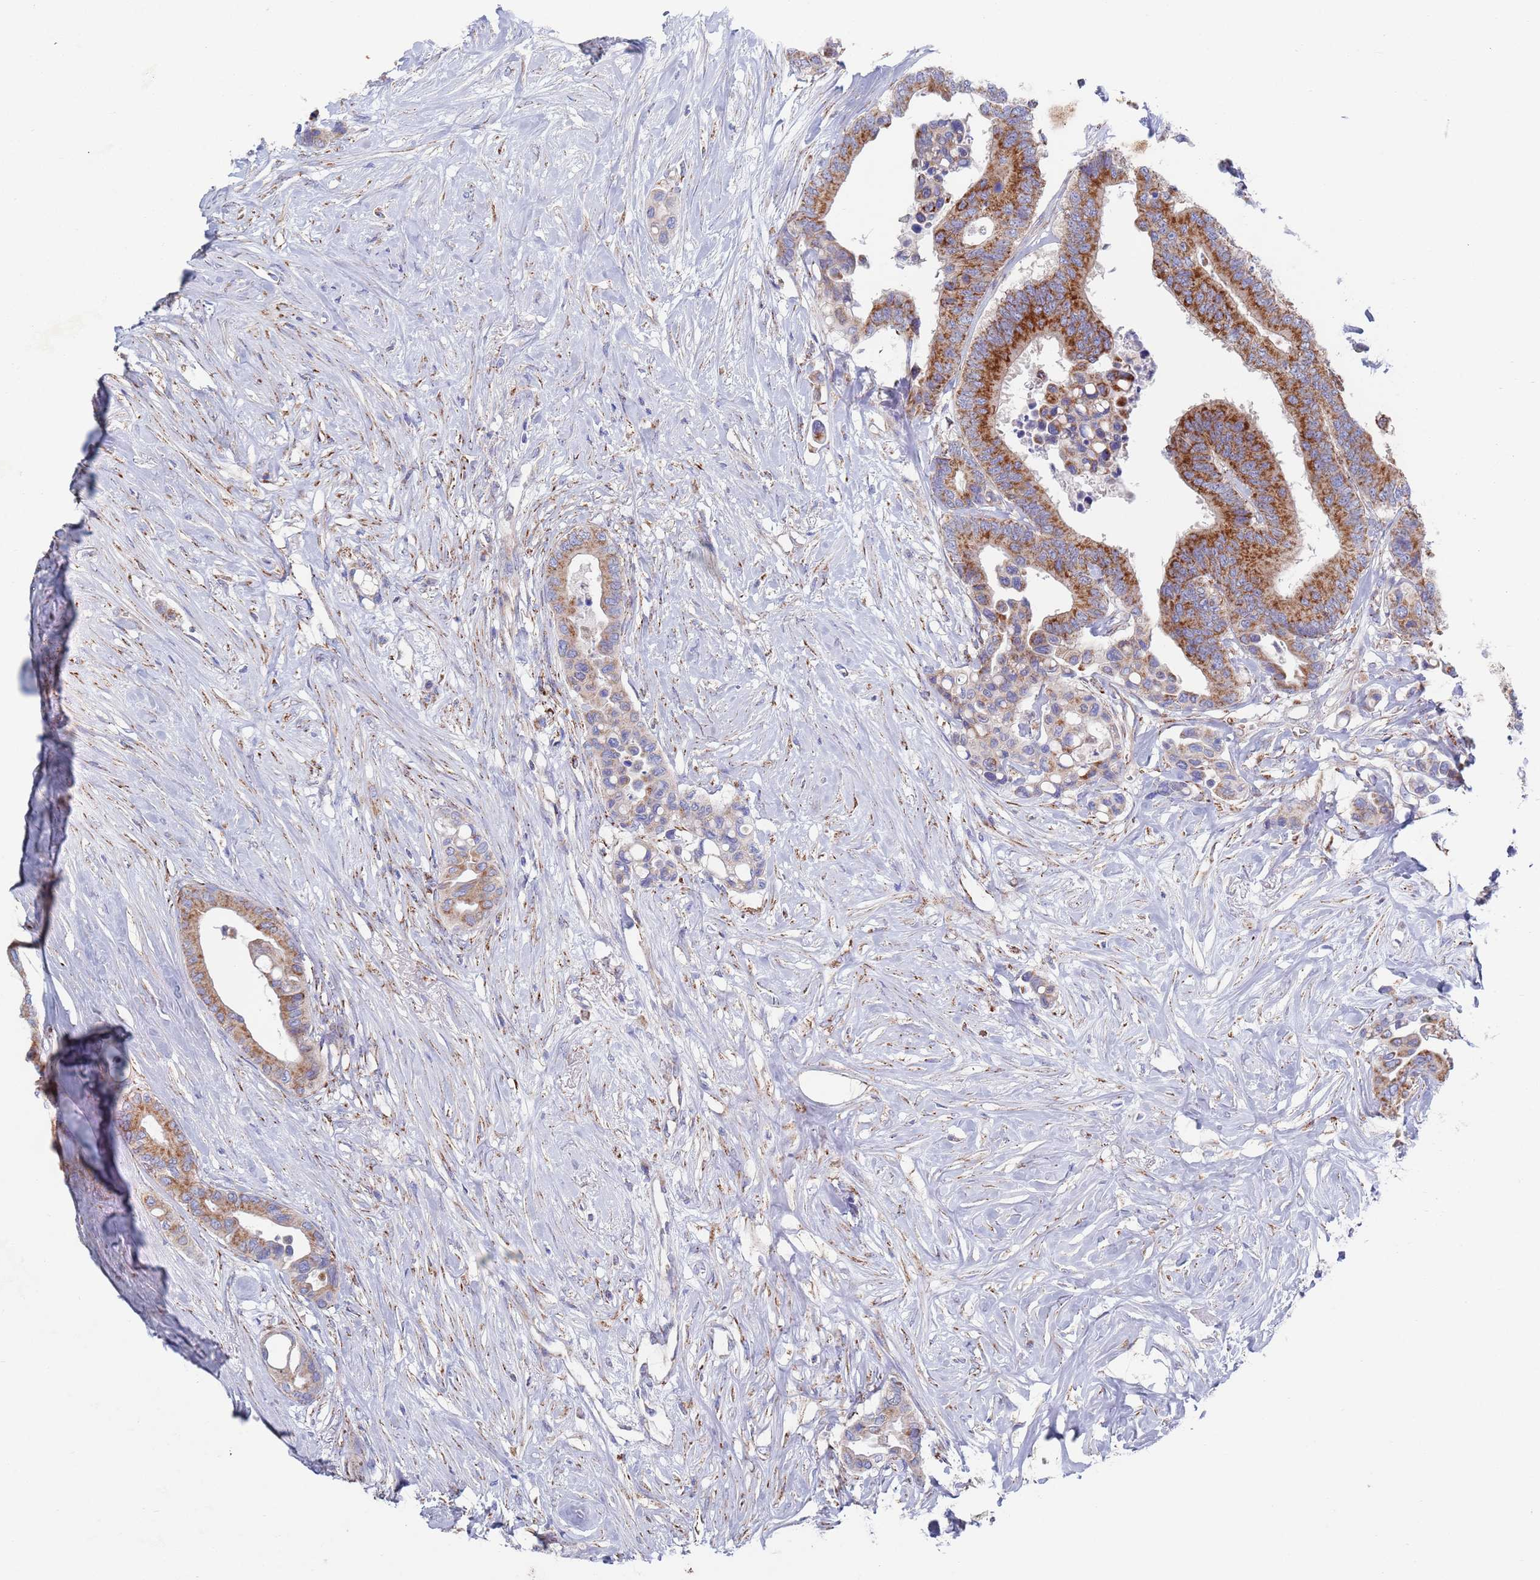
{"staining": {"intensity": "strong", "quantity": ">75%", "location": "cytoplasmic/membranous"}, "tissue": "colorectal cancer", "cell_type": "Tumor cells", "image_type": "cancer", "snomed": [{"axis": "morphology", "description": "Normal tissue, NOS"}, {"axis": "morphology", "description": "Adenocarcinoma, NOS"}, {"axis": "topography", "description": "Colon"}], "caption": "Immunohistochemical staining of colorectal cancer (adenocarcinoma) reveals high levels of strong cytoplasmic/membranous expression in approximately >75% of tumor cells.", "gene": "CHCHD6", "patient": {"sex": "male", "age": 82}}